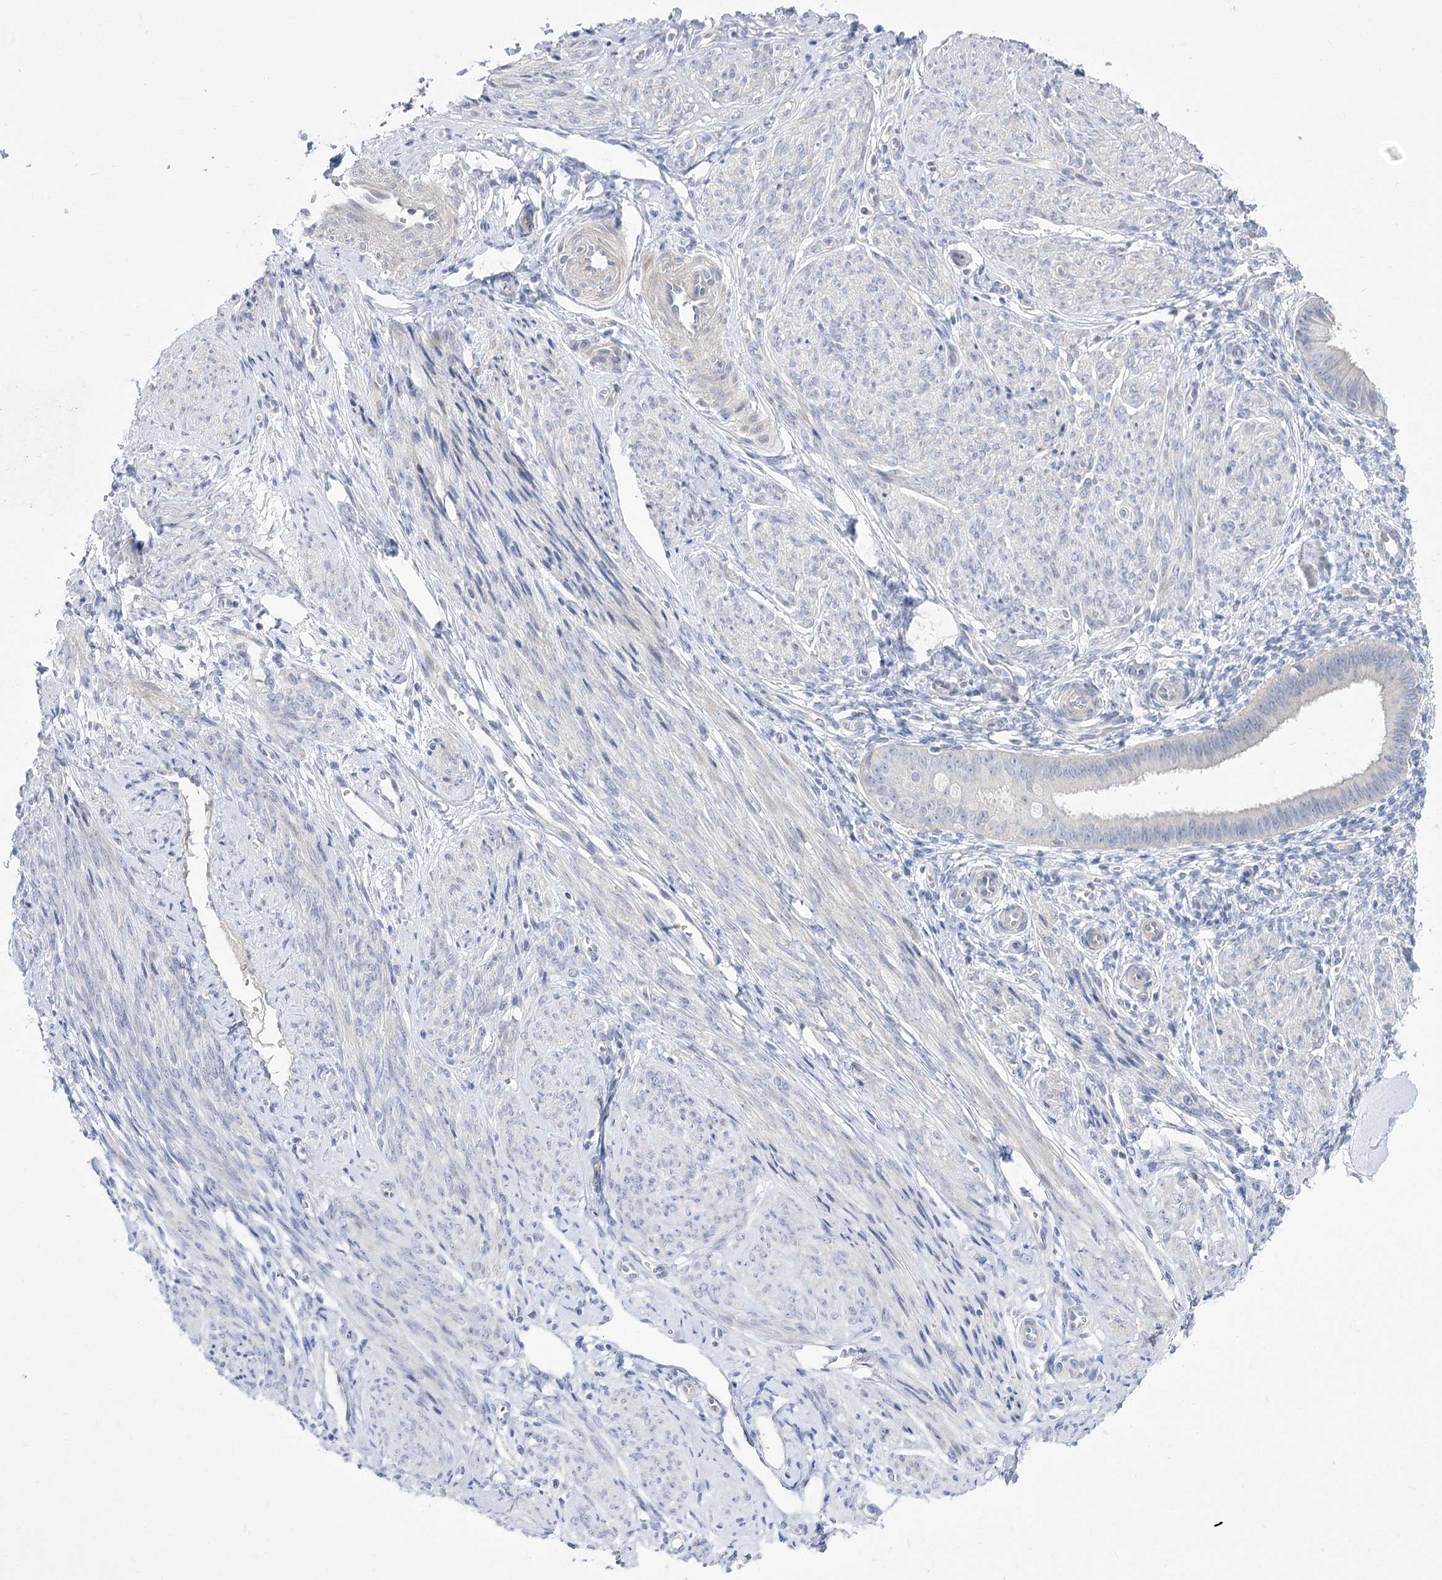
{"staining": {"intensity": "negative", "quantity": "none", "location": "none"}, "tissue": "endometrium", "cell_type": "Cells in endometrial stroma", "image_type": "normal", "snomed": [{"axis": "morphology", "description": "Normal tissue, NOS"}, {"axis": "topography", "description": "Uterus"}, {"axis": "topography", "description": "Endometrium"}], "caption": "Cells in endometrial stroma are negative for protein expression in benign human endometrium. The staining is performed using DAB brown chromogen with nuclei counter-stained in using hematoxylin.", "gene": "HELT", "patient": {"sex": "female", "age": 48}}